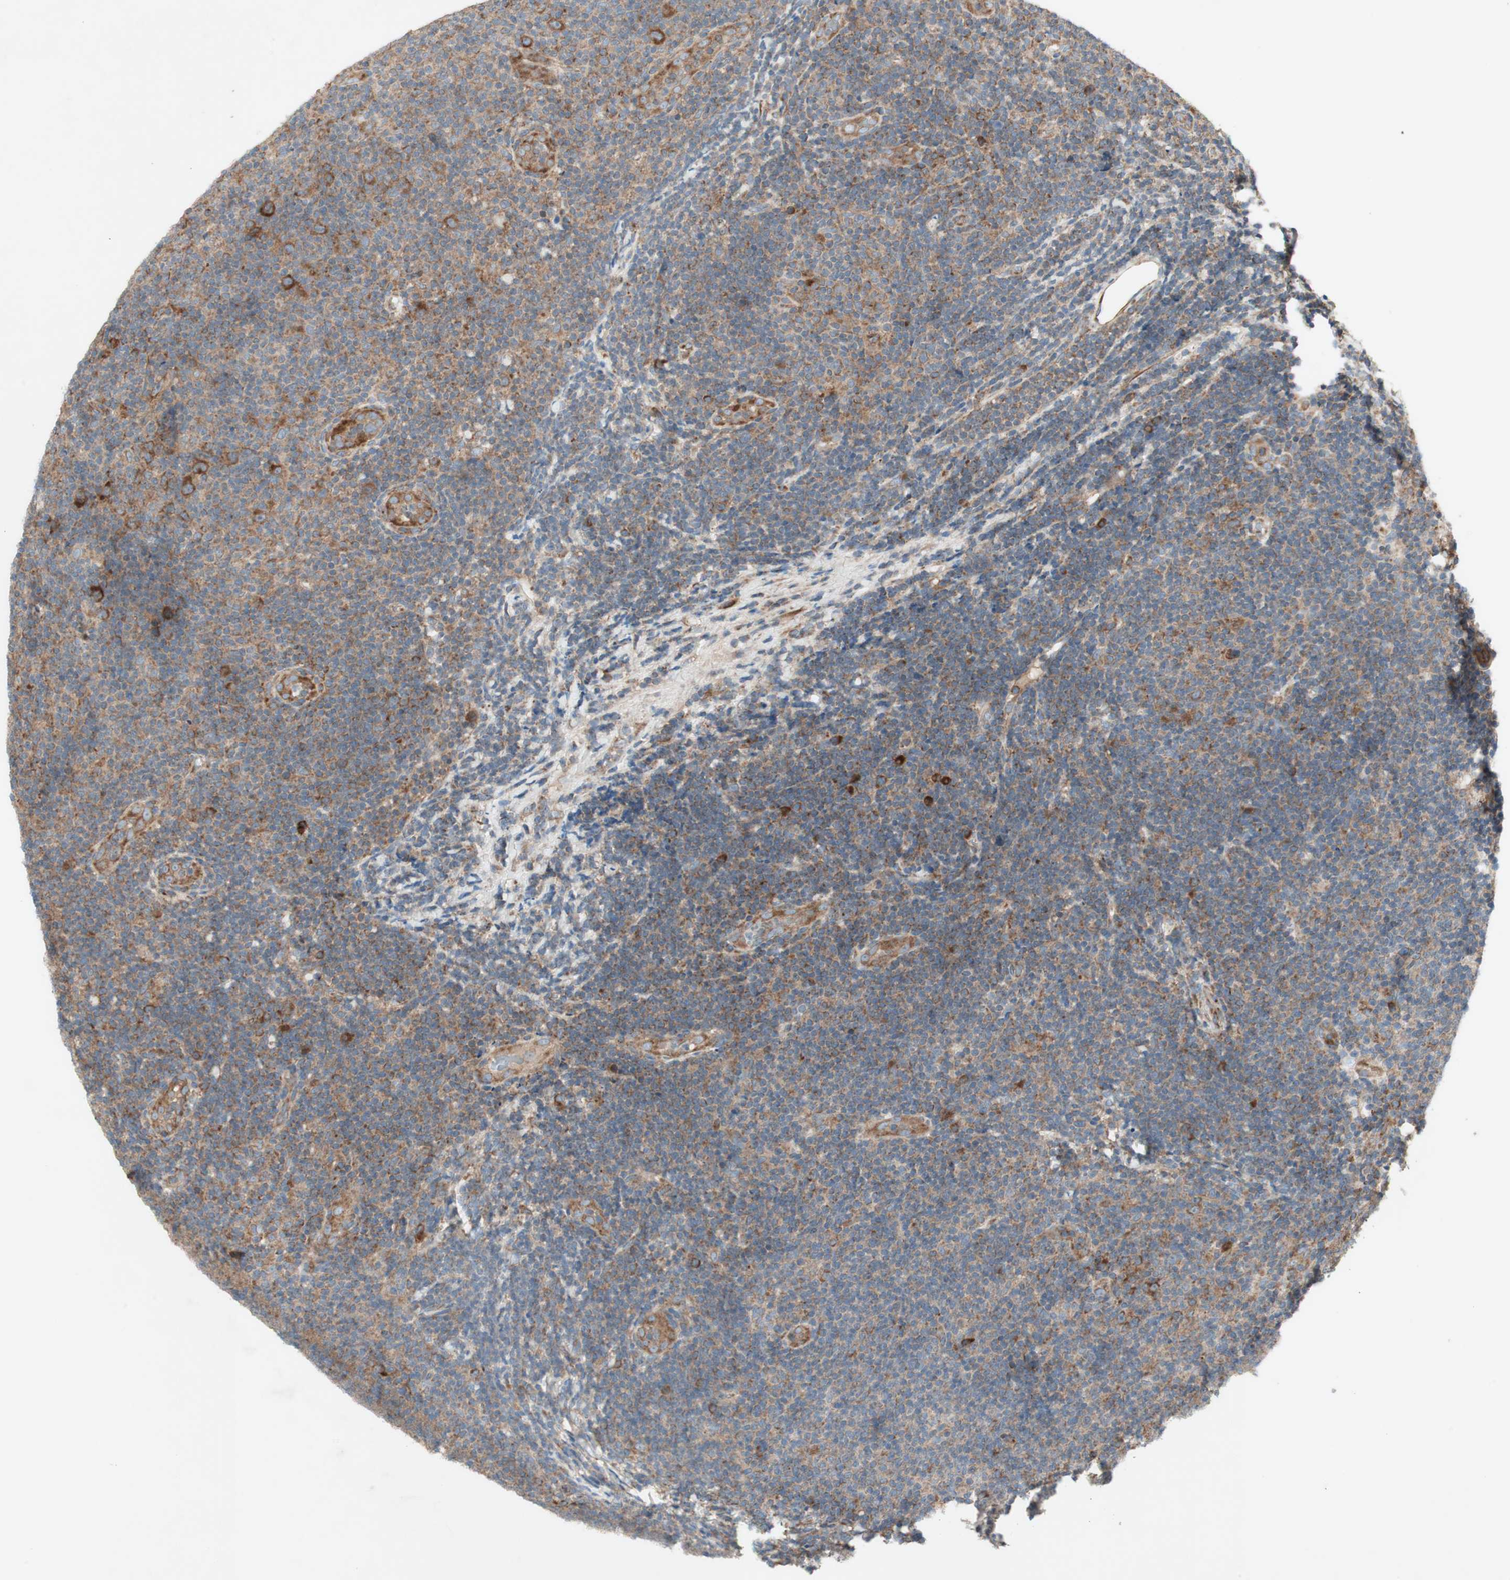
{"staining": {"intensity": "moderate", "quantity": ">75%", "location": "cytoplasmic/membranous"}, "tissue": "lymphoma", "cell_type": "Tumor cells", "image_type": "cancer", "snomed": [{"axis": "morphology", "description": "Malignant lymphoma, non-Hodgkin's type, Low grade"}, {"axis": "topography", "description": "Lymph node"}], "caption": "Protein staining of malignant lymphoma, non-Hodgkin's type (low-grade) tissue shows moderate cytoplasmic/membranous staining in about >75% of tumor cells. The protein of interest is stained brown, and the nuclei are stained in blue (DAB (3,3'-diaminobenzidine) IHC with brightfield microscopy, high magnification).", "gene": "RPL23", "patient": {"sex": "male", "age": 83}}